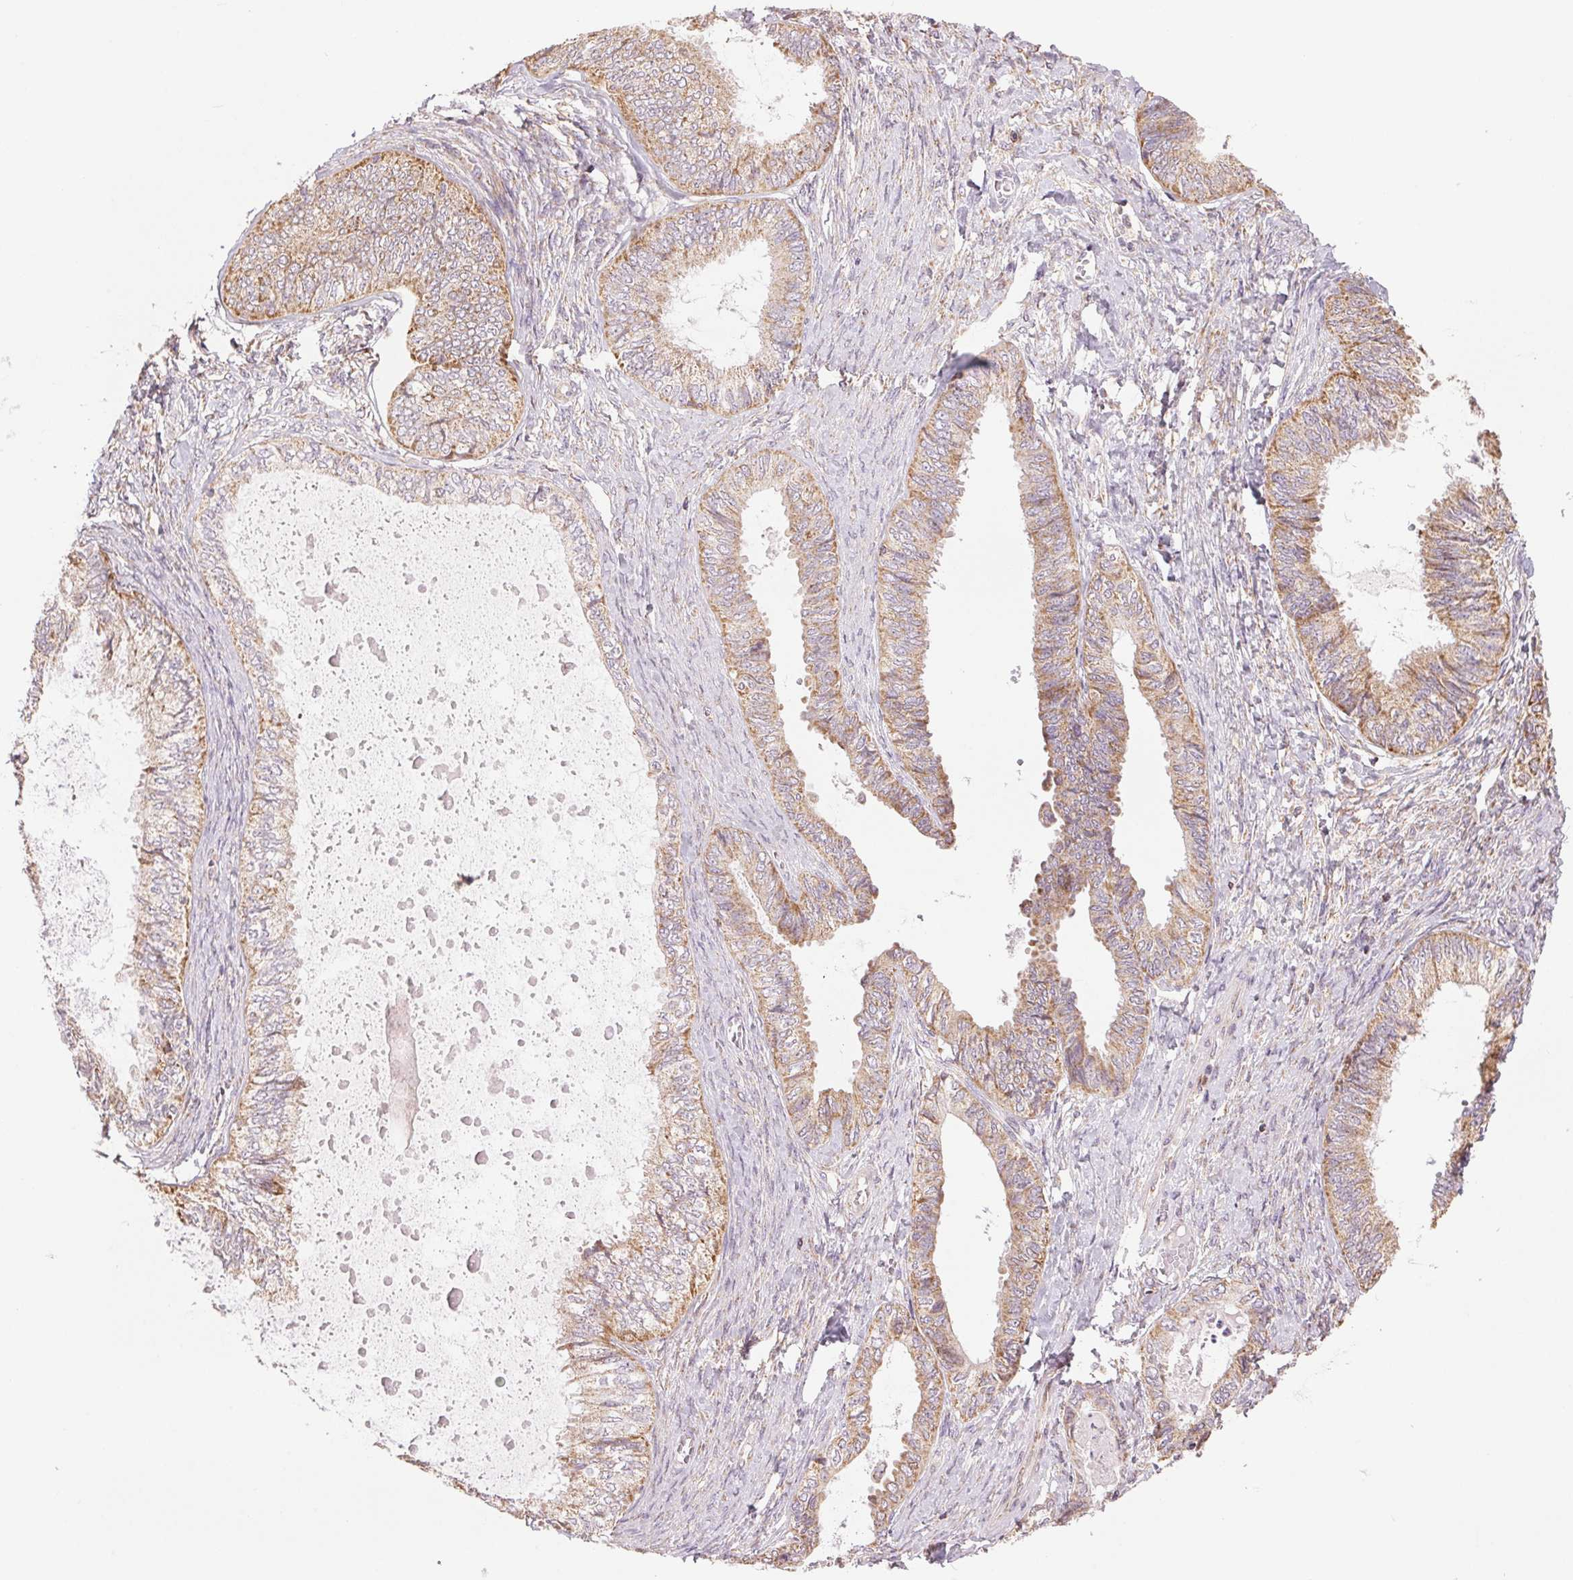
{"staining": {"intensity": "weak", "quantity": ">75%", "location": "cytoplasmic/membranous"}, "tissue": "ovarian cancer", "cell_type": "Tumor cells", "image_type": "cancer", "snomed": [{"axis": "morphology", "description": "Carcinoma, endometroid"}, {"axis": "topography", "description": "Ovary"}], "caption": "Immunohistochemistry (IHC) histopathology image of neoplastic tissue: human ovarian cancer (endometroid carcinoma) stained using immunohistochemistry exhibits low levels of weak protein expression localized specifically in the cytoplasmic/membranous of tumor cells, appearing as a cytoplasmic/membranous brown color.", "gene": "DGUOK", "patient": {"sex": "female", "age": 70}}